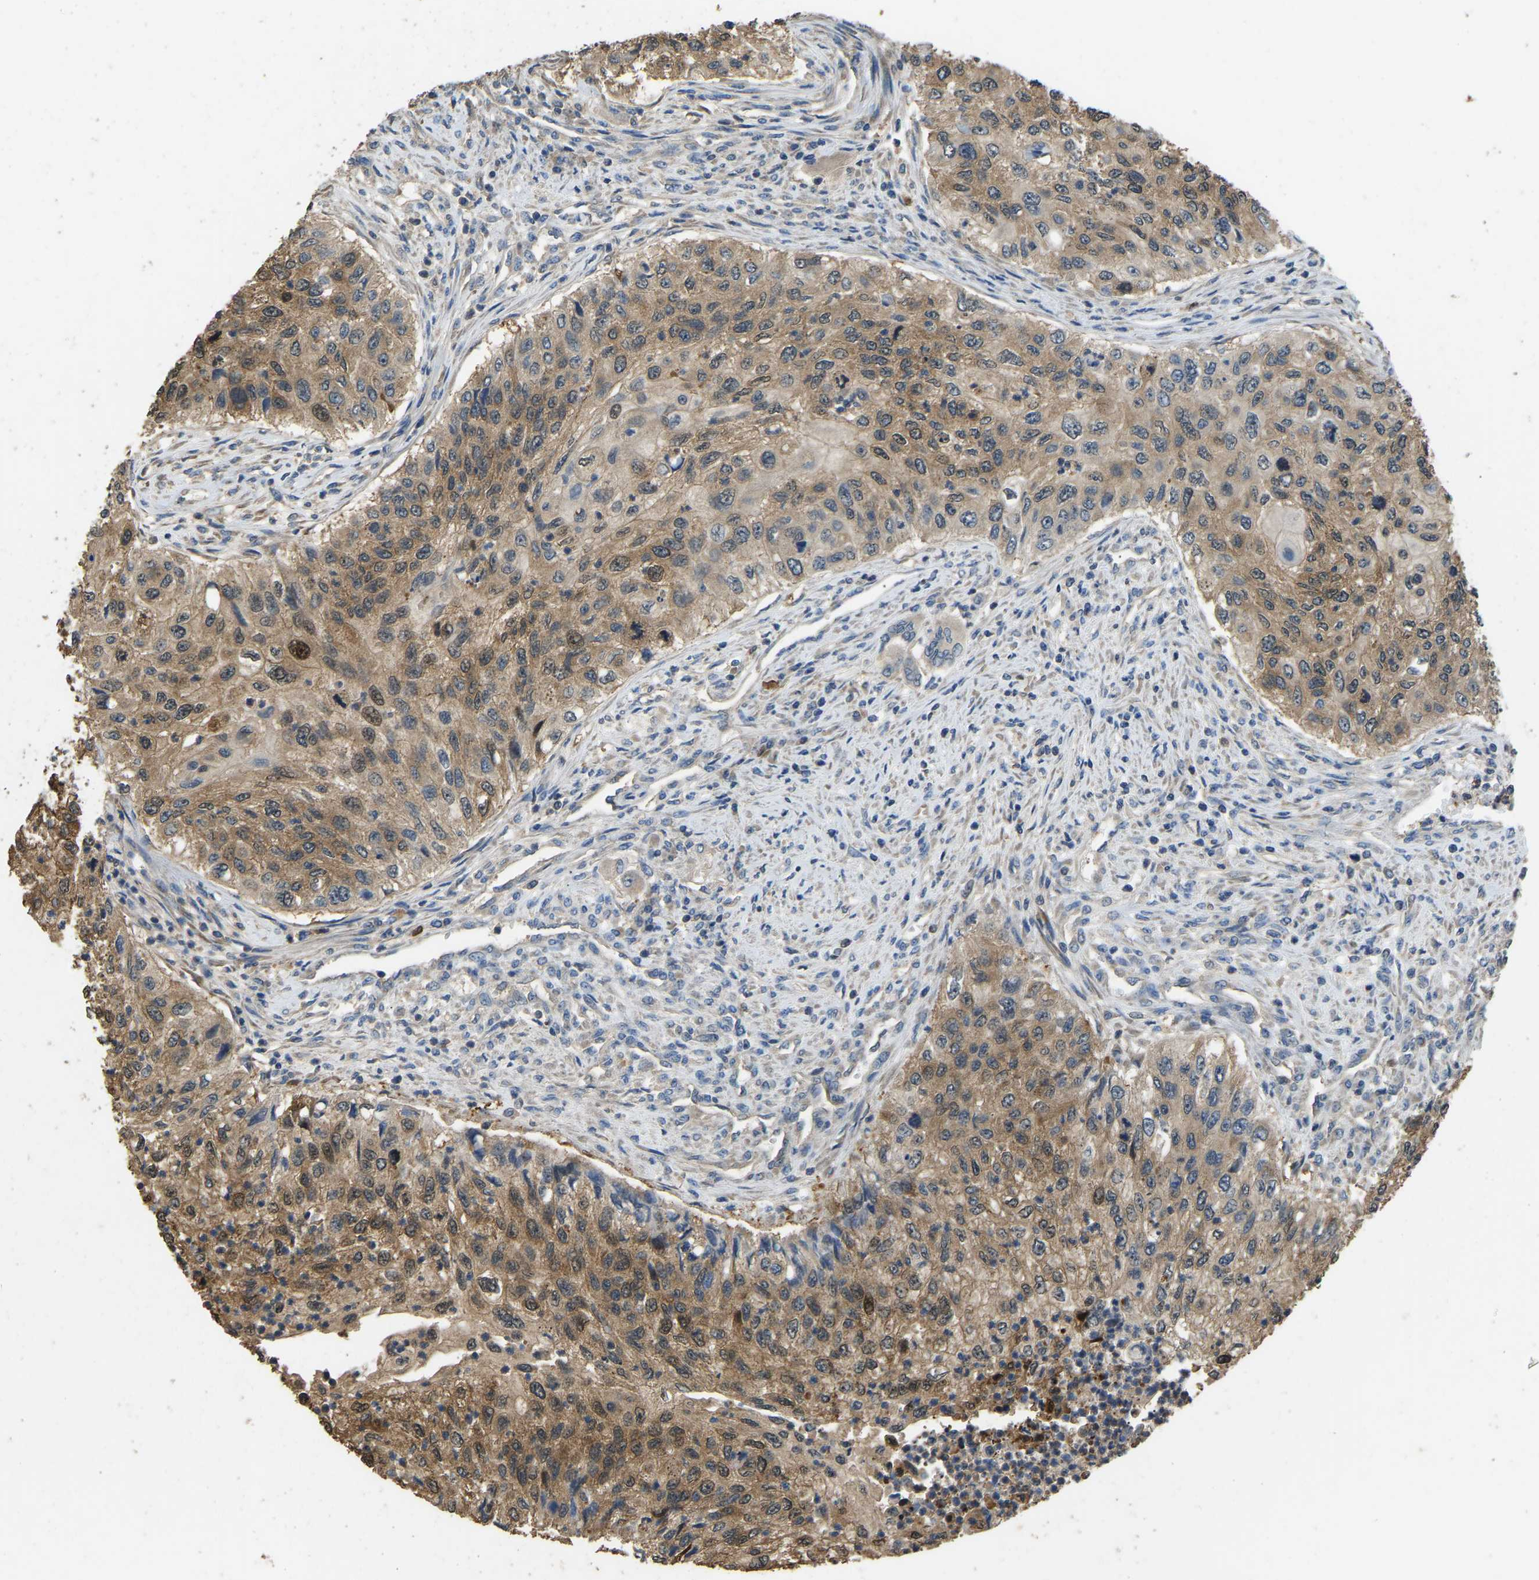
{"staining": {"intensity": "moderate", "quantity": ">75%", "location": "cytoplasmic/membranous"}, "tissue": "urothelial cancer", "cell_type": "Tumor cells", "image_type": "cancer", "snomed": [{"axis": "morphology", "description": "Urothelial carcinoma, High grade"}, {"axis": "topography", "description": "Urinary bladder"}], "caption": "Urothelial cancer was stained to show a protein in brown. There is medium levels of moderate cytoplasmic/membranous positivity in approximately >75% of tumor cells.", "gene": "TUFM", "patient": {"sex": "female", "age": 60}}